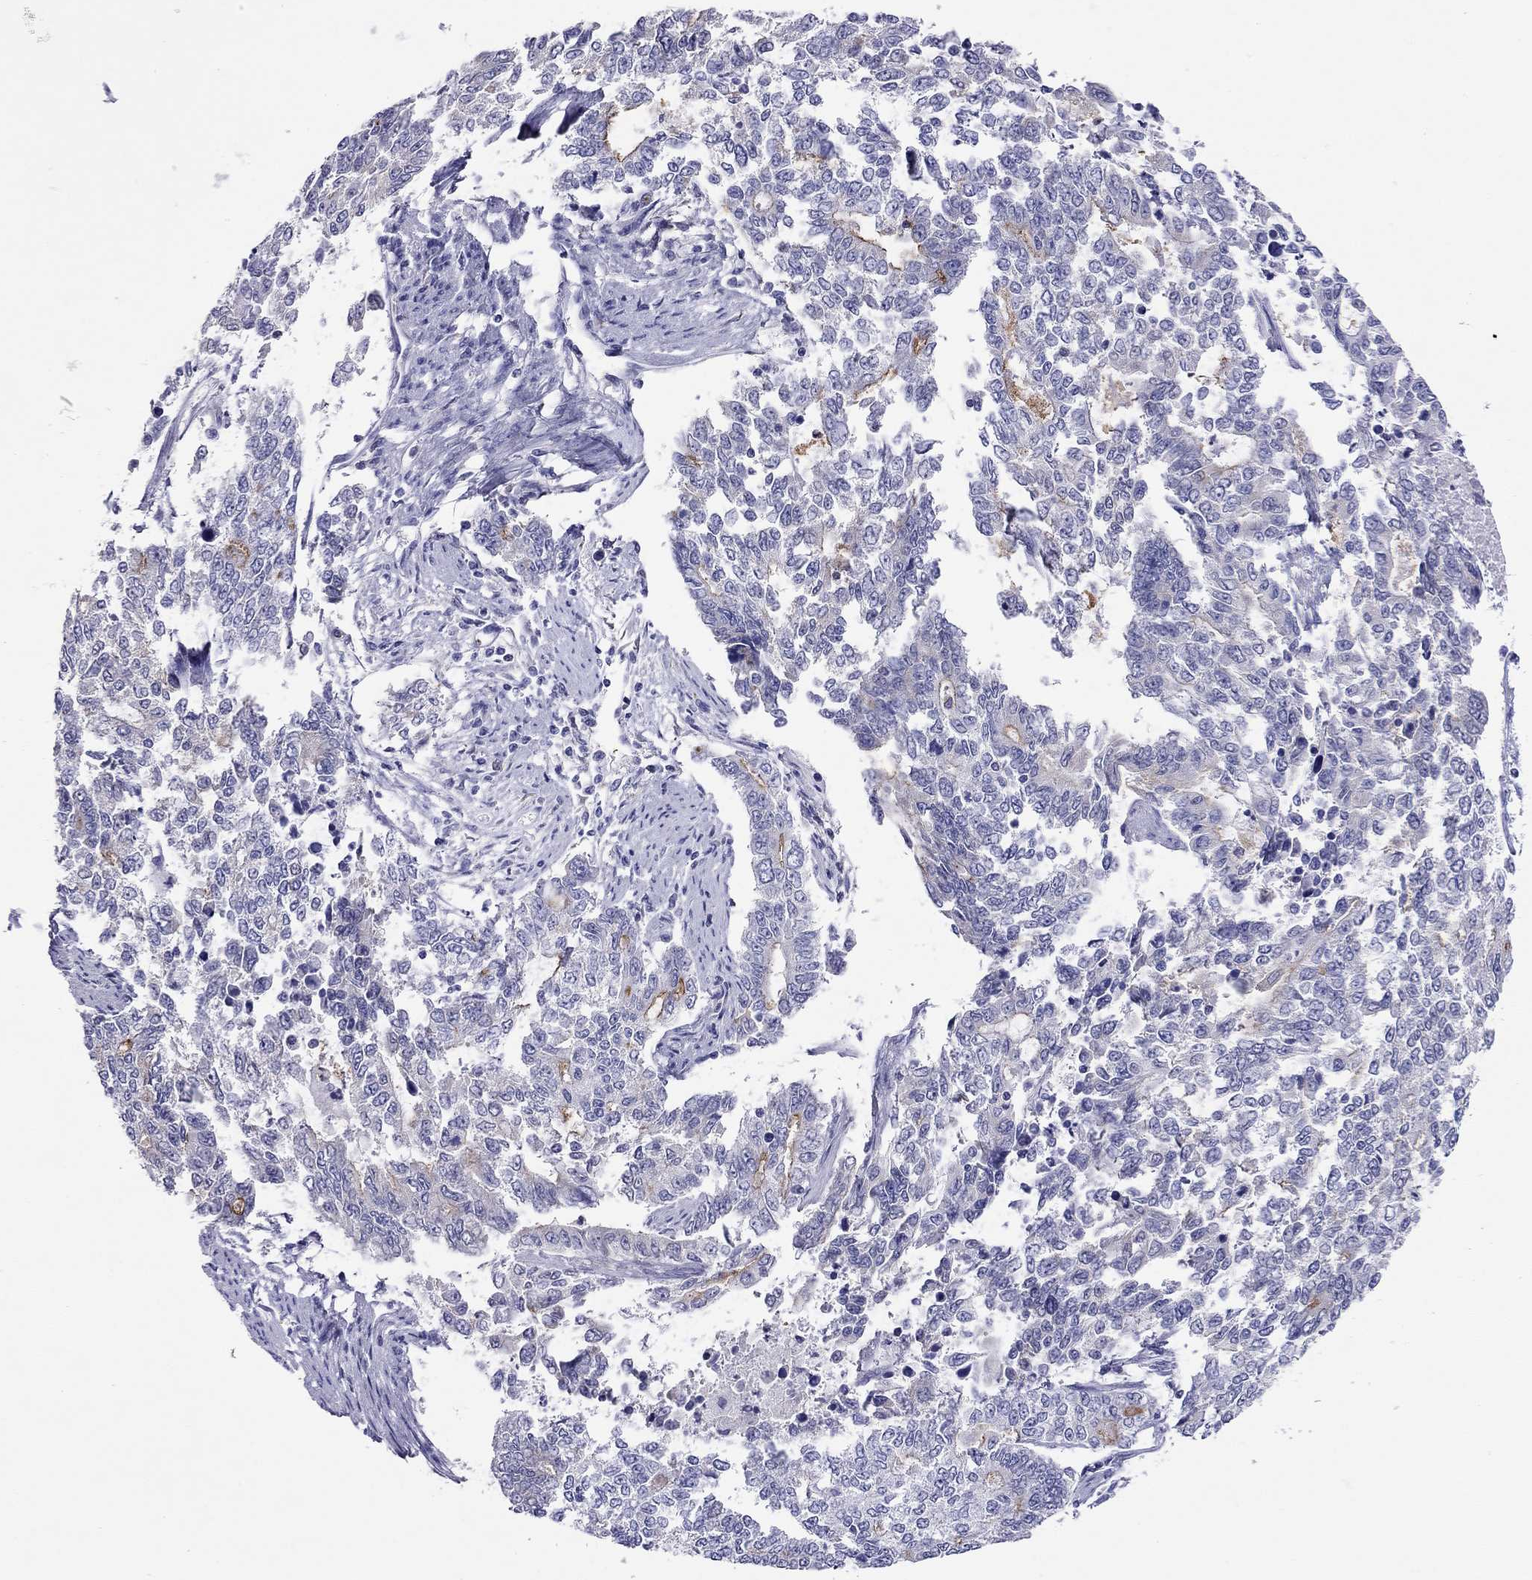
{"staining": {"intensity": "negative", "quantity": "none", "location": "none"}, "tissue": "endometrial cancer", "cell_type": "Tumor cells", "image_type": "cancer", "snomed": [{"axis": "morphology", "description": "Adenocarcinoma, NOS"}, {"axis": "topography", "description": "Uterus"}], "caption": "Immunohistochemistry (IHC) of endometrial cancer shows no expression in tumor cells. (DAB immunohistochemistry (IHC) with hematoxylin counter stain).", "gene": "SLC46A2", "patient": {"sex": "female", "age": 59}}